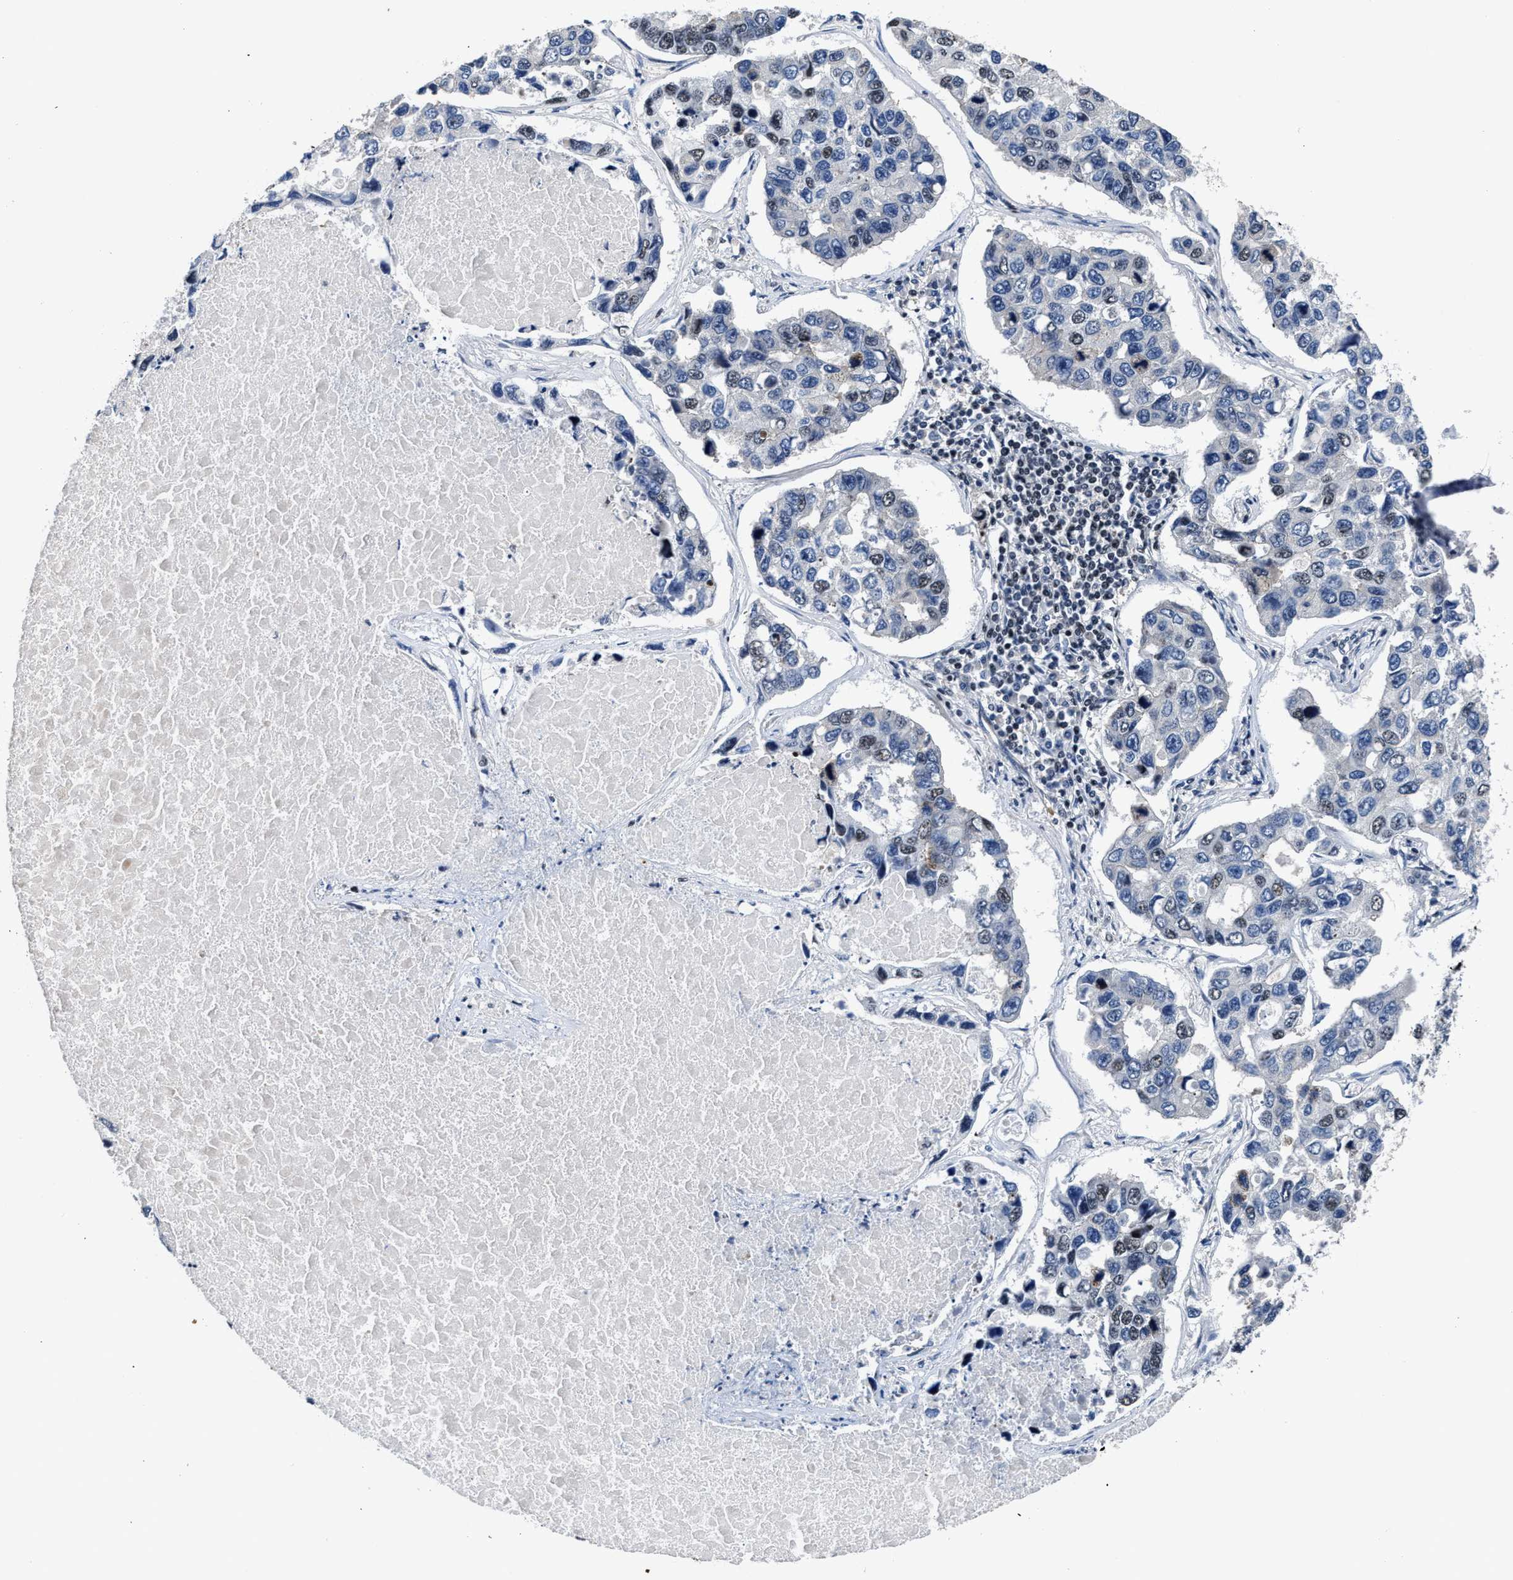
{"staining": {"intensity": "weak", "quantity": "<25%", "location": "nuclear"}, "tissue": "lung cancer", "cell_type": "Tumor cells", "image_type": "cancer", "snomed": [{"axis": "morphology", "description": "Adenocarcinoma, NOS"}, {"axis": "topography", "description": "Lung"}], "caption": "Lung cancer was stained to show a protein in brown. There is no significant expression in tumor cells.", "gene": "ZNF233", "patient": {"sex": "male", "age": 64}}